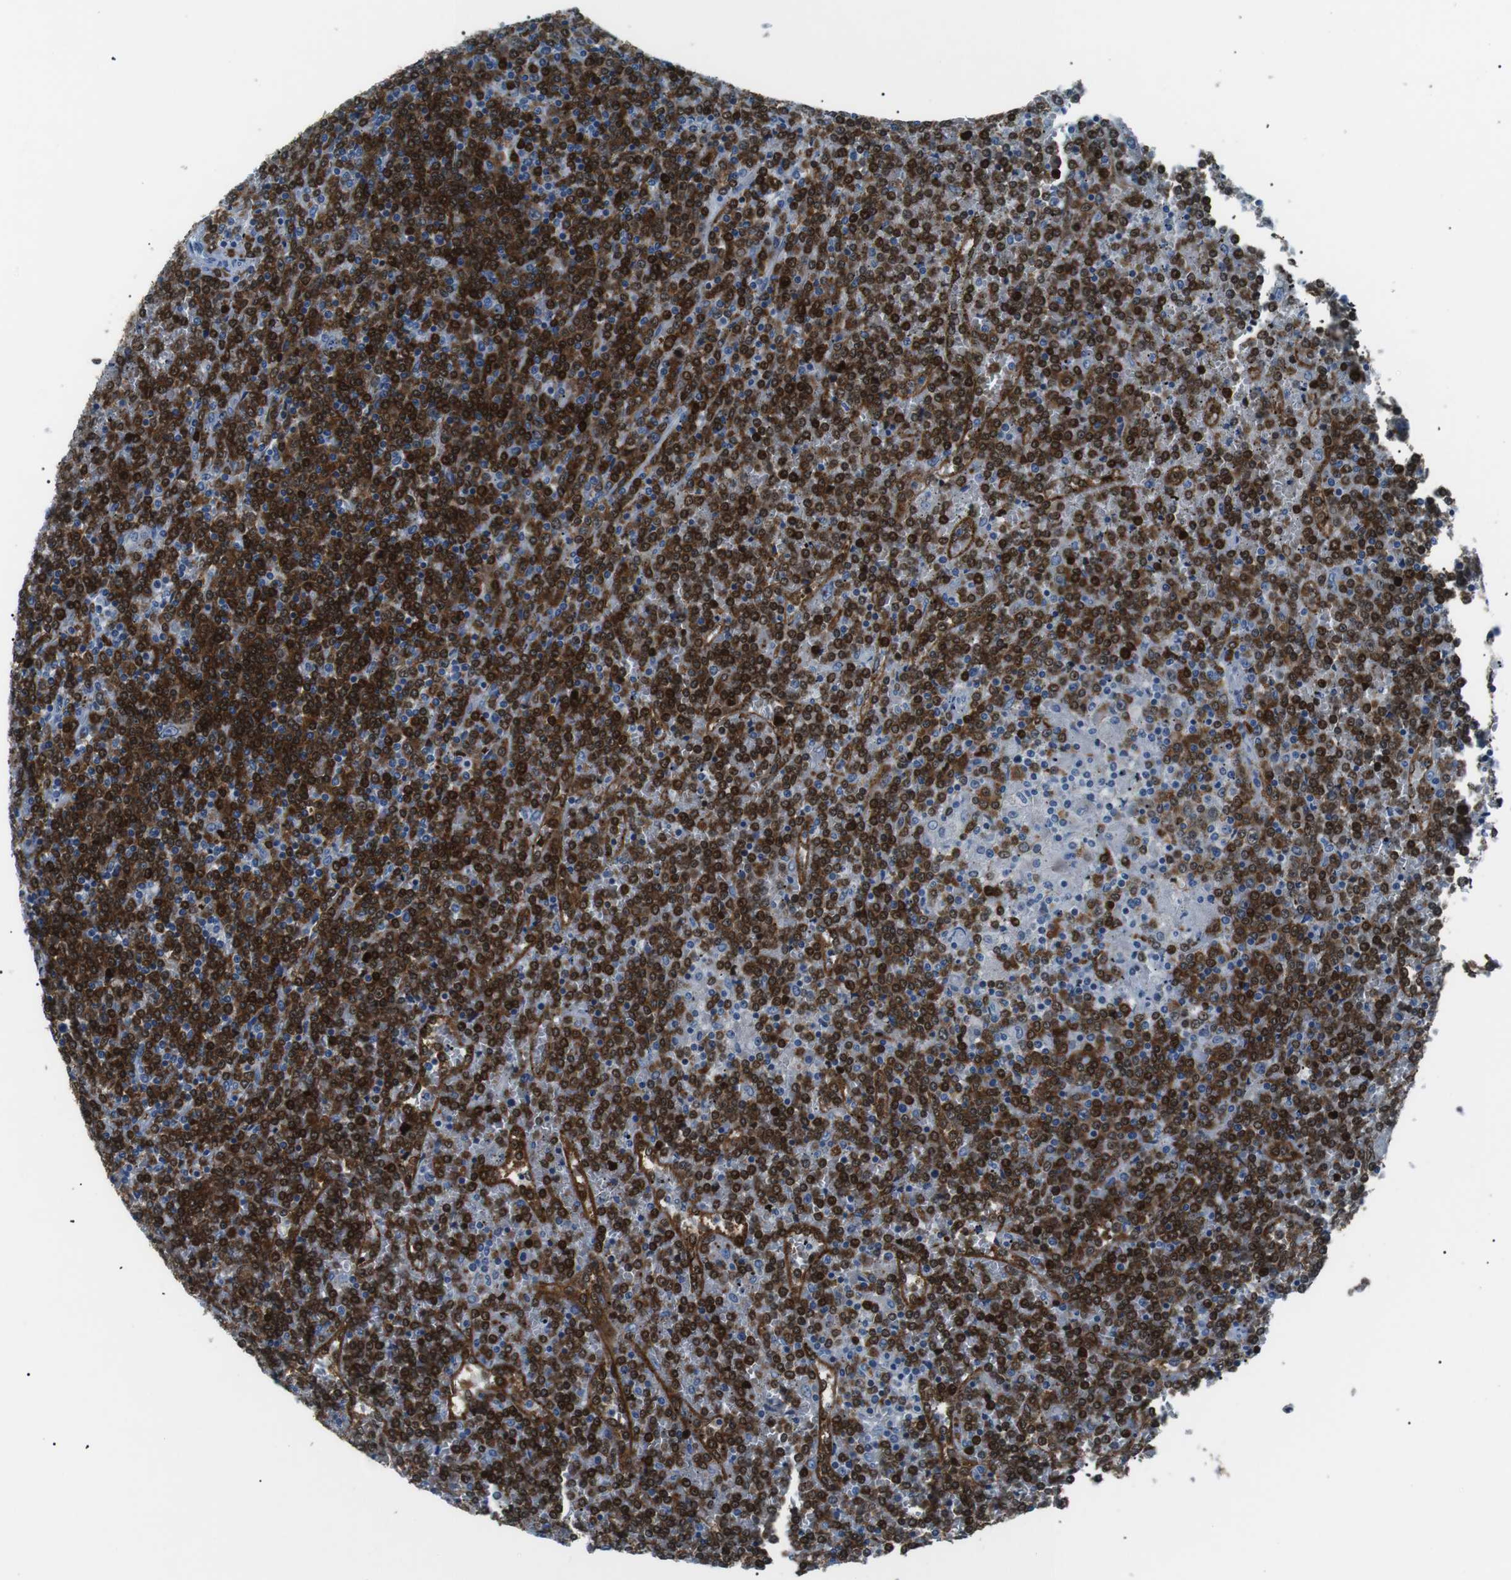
{"staining": {"intensity": "strong", "quantity": ">75%", "location": "cytoplasmic/membranous"}, "tissue": "lymphoma", "cell_type": "Tumor cells", "image_type": "cancer", "snomed": [{"axis": "morphology", "description": "Malignant lymphoma, non-Hodgkin's type, Low grade"}, {"axis": "topography", "description": "Spleen"}], "caption": "Malignant lymphoma, non-Hodgkin's type (low-grade) stained for a protein (brown) exhibits strong cytoplasmic/membranous positive expression in approximately >75% of tumor cells.", "gene": "BLNK", "patient": {"sex": "female", "age": 19}}